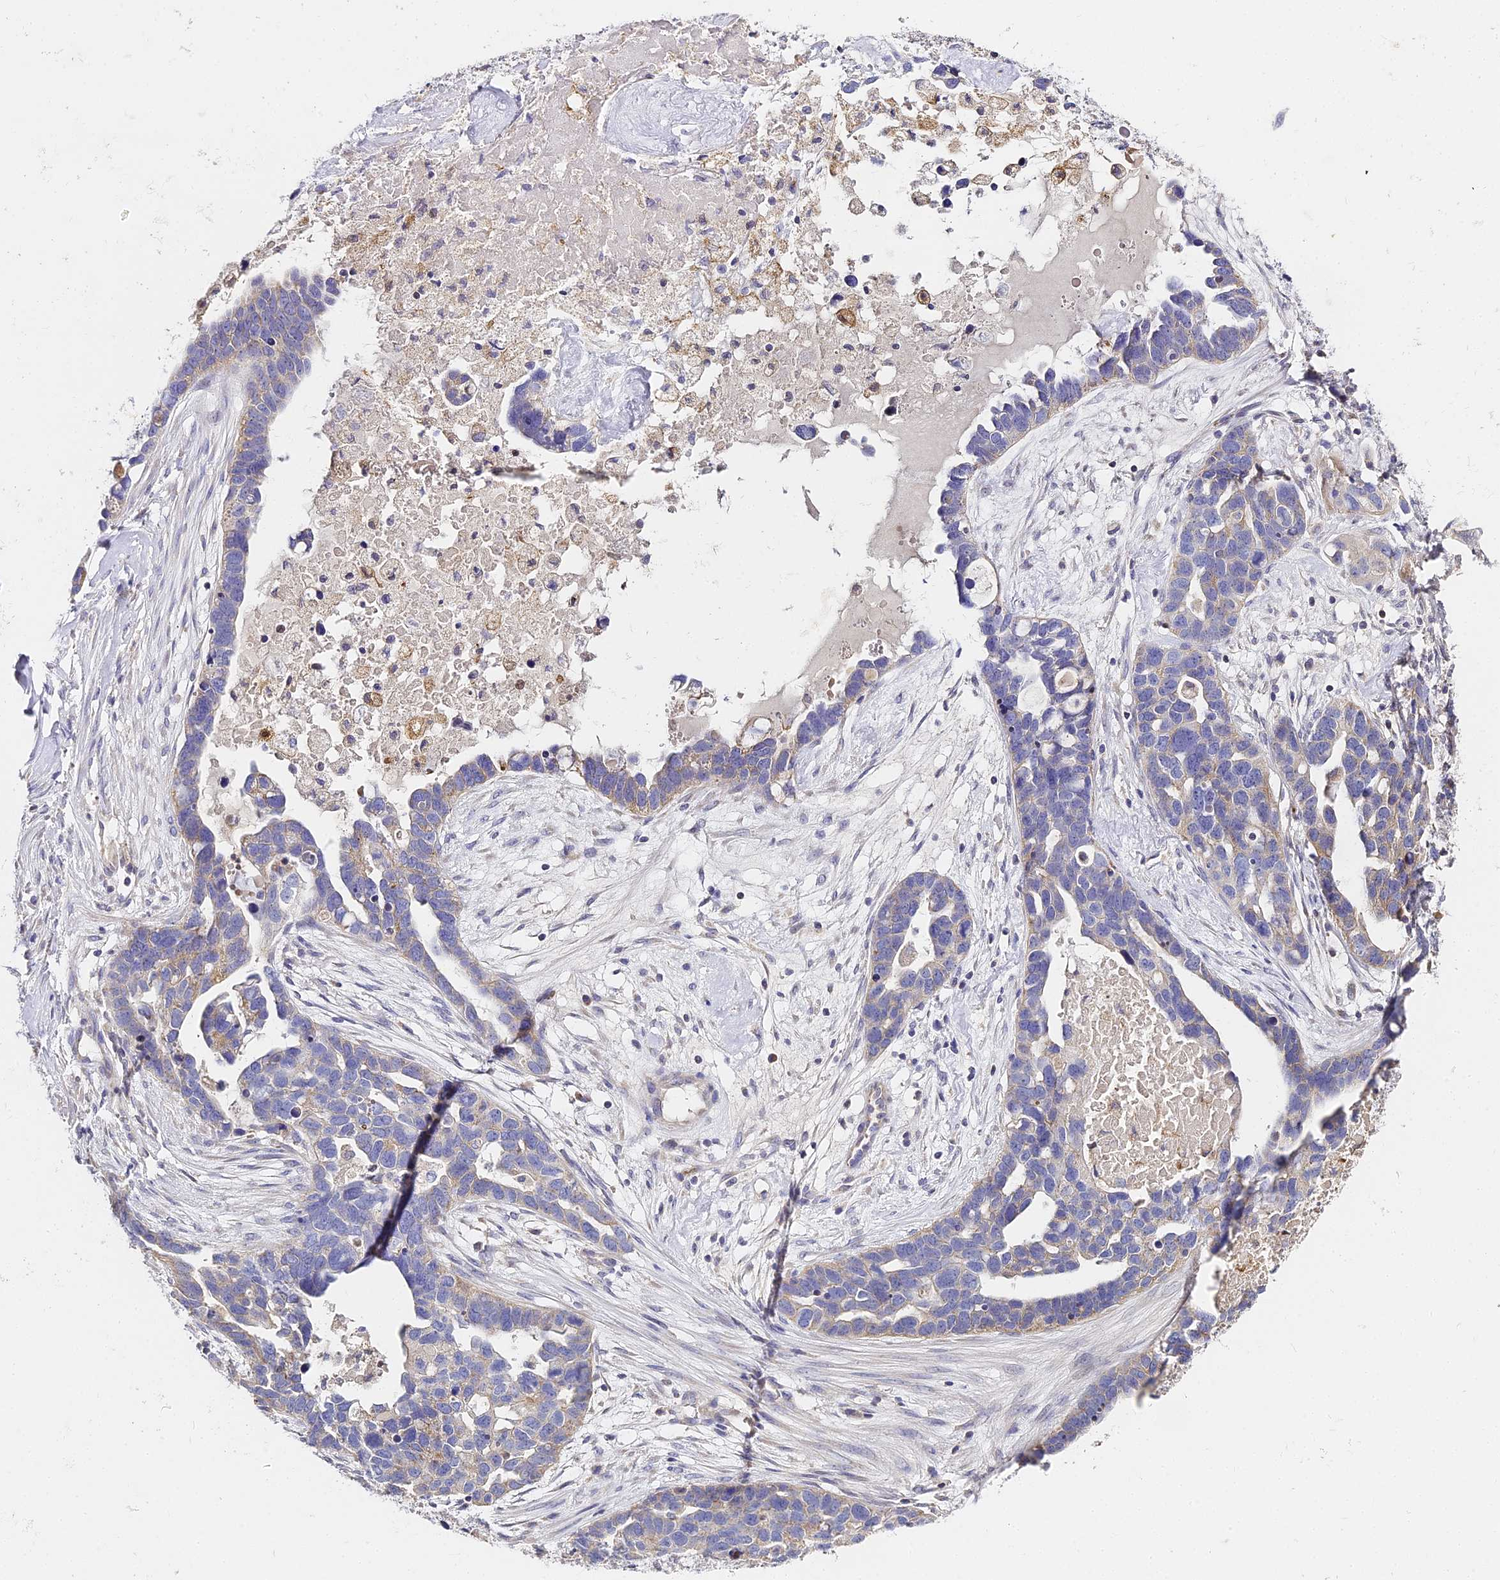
{"staining": {"intensity": "weak", "quantity": "<25%", "location": "cytoplasmic/membranous"}, "tissue": "ovarian cancer", "cell_type": "Tumor cells", "image_type": "cancer", "snomed": [{"axis": "morphology", "description": "Cystadenocarcinoma, serous, NOS"}, {"axis": "topography", "description": "Ovary"}], "caption": "DAB immunohistochemical staining of ovarian cancer (serous cystadenocarcinoma) shows no significant expression in tumor cells.", "gene": "SERP1", "patient": {"sex": "female", "age": 54}}